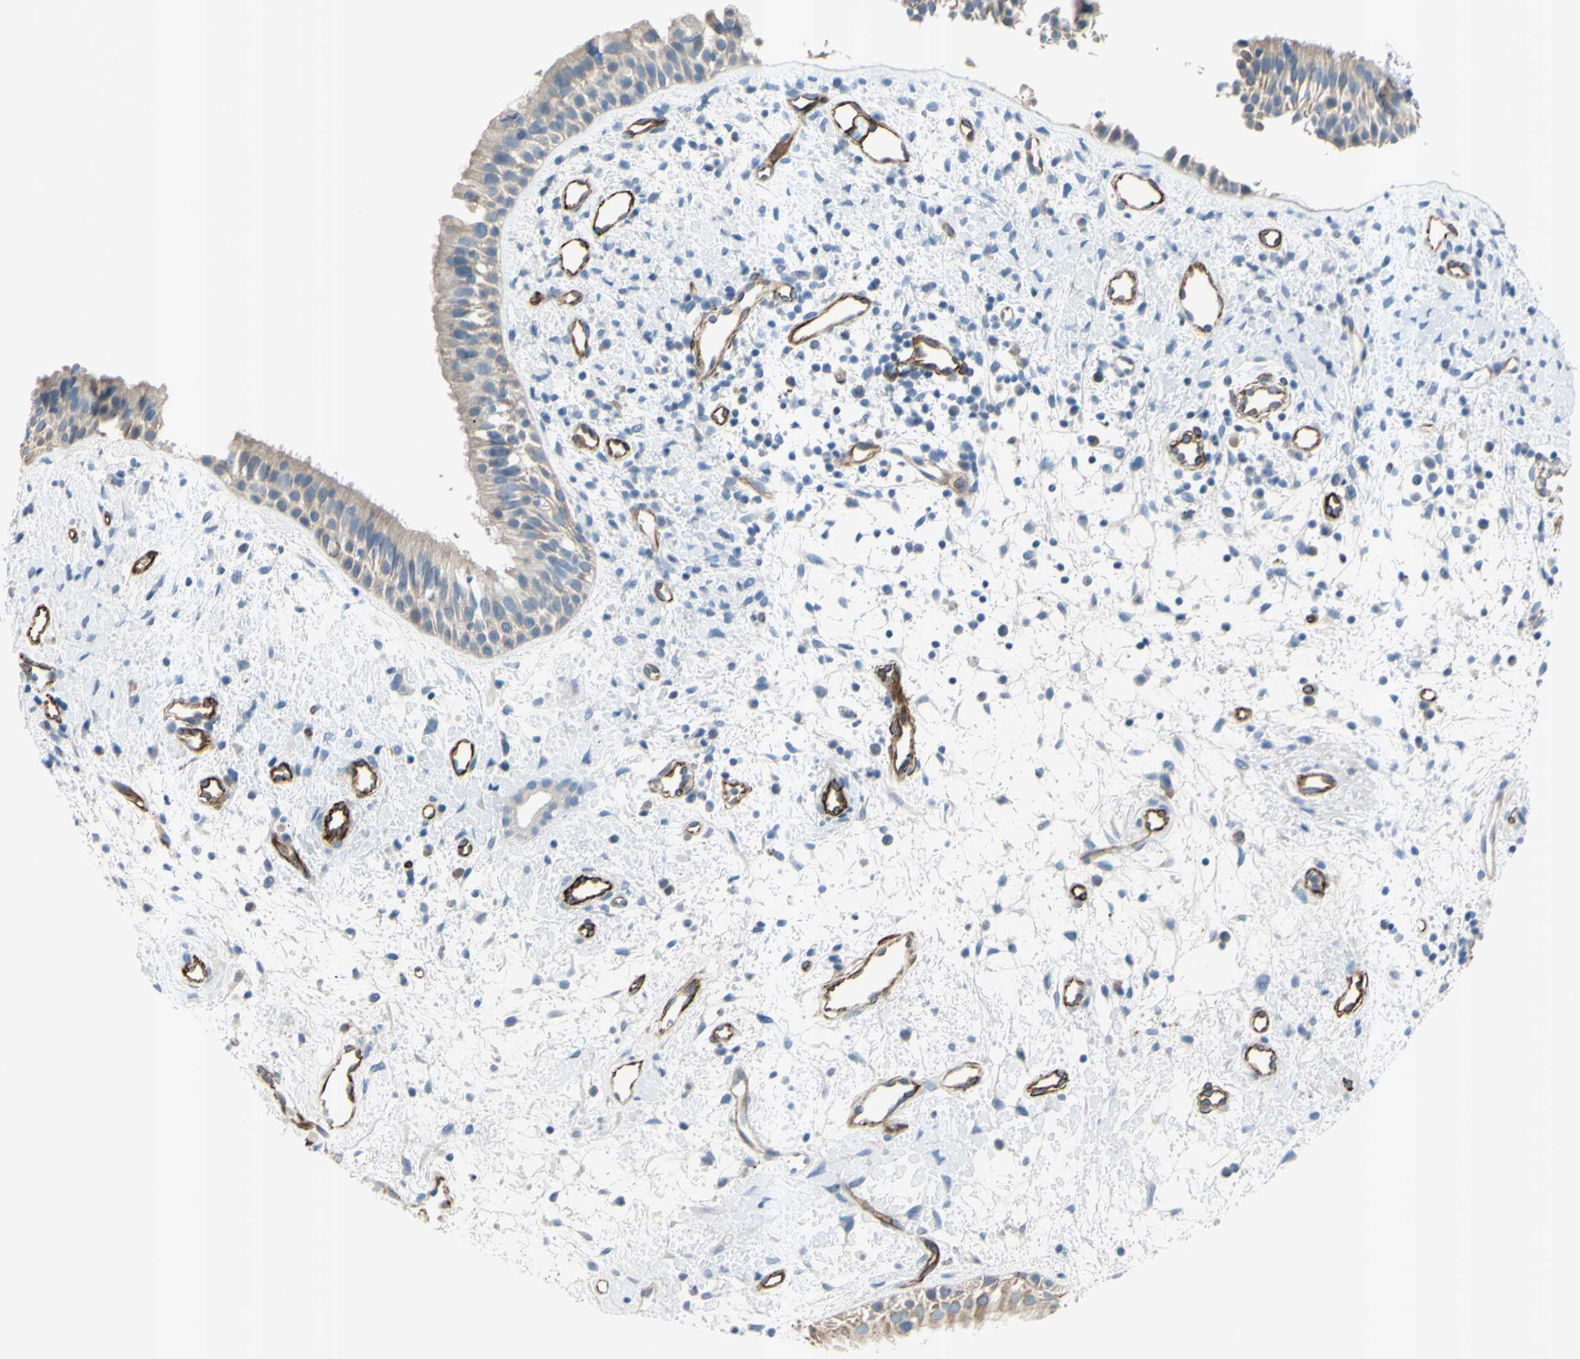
{"staining": {"intensity": "weak", "quantity": "25%-75%", "location": "cytoplasmic/membranous"}, "tissue": "nasopharynx", "cell_type": "Respiratory epithelial cells", "image_type": "normal", "snomed": [{"axis": "morphology", "description": "Normal tissue, NOS"}, {"axis": "topography", "description": "Nasopharynx"}], "caption": "Unremarkable nasopharynx reveals weak cytoplasmic/membranous positivity in approximately 25%-75% of respiratory epithelial cells.", "gene": "PRRG2", "patient": {"sex": "male", "age": 22}}